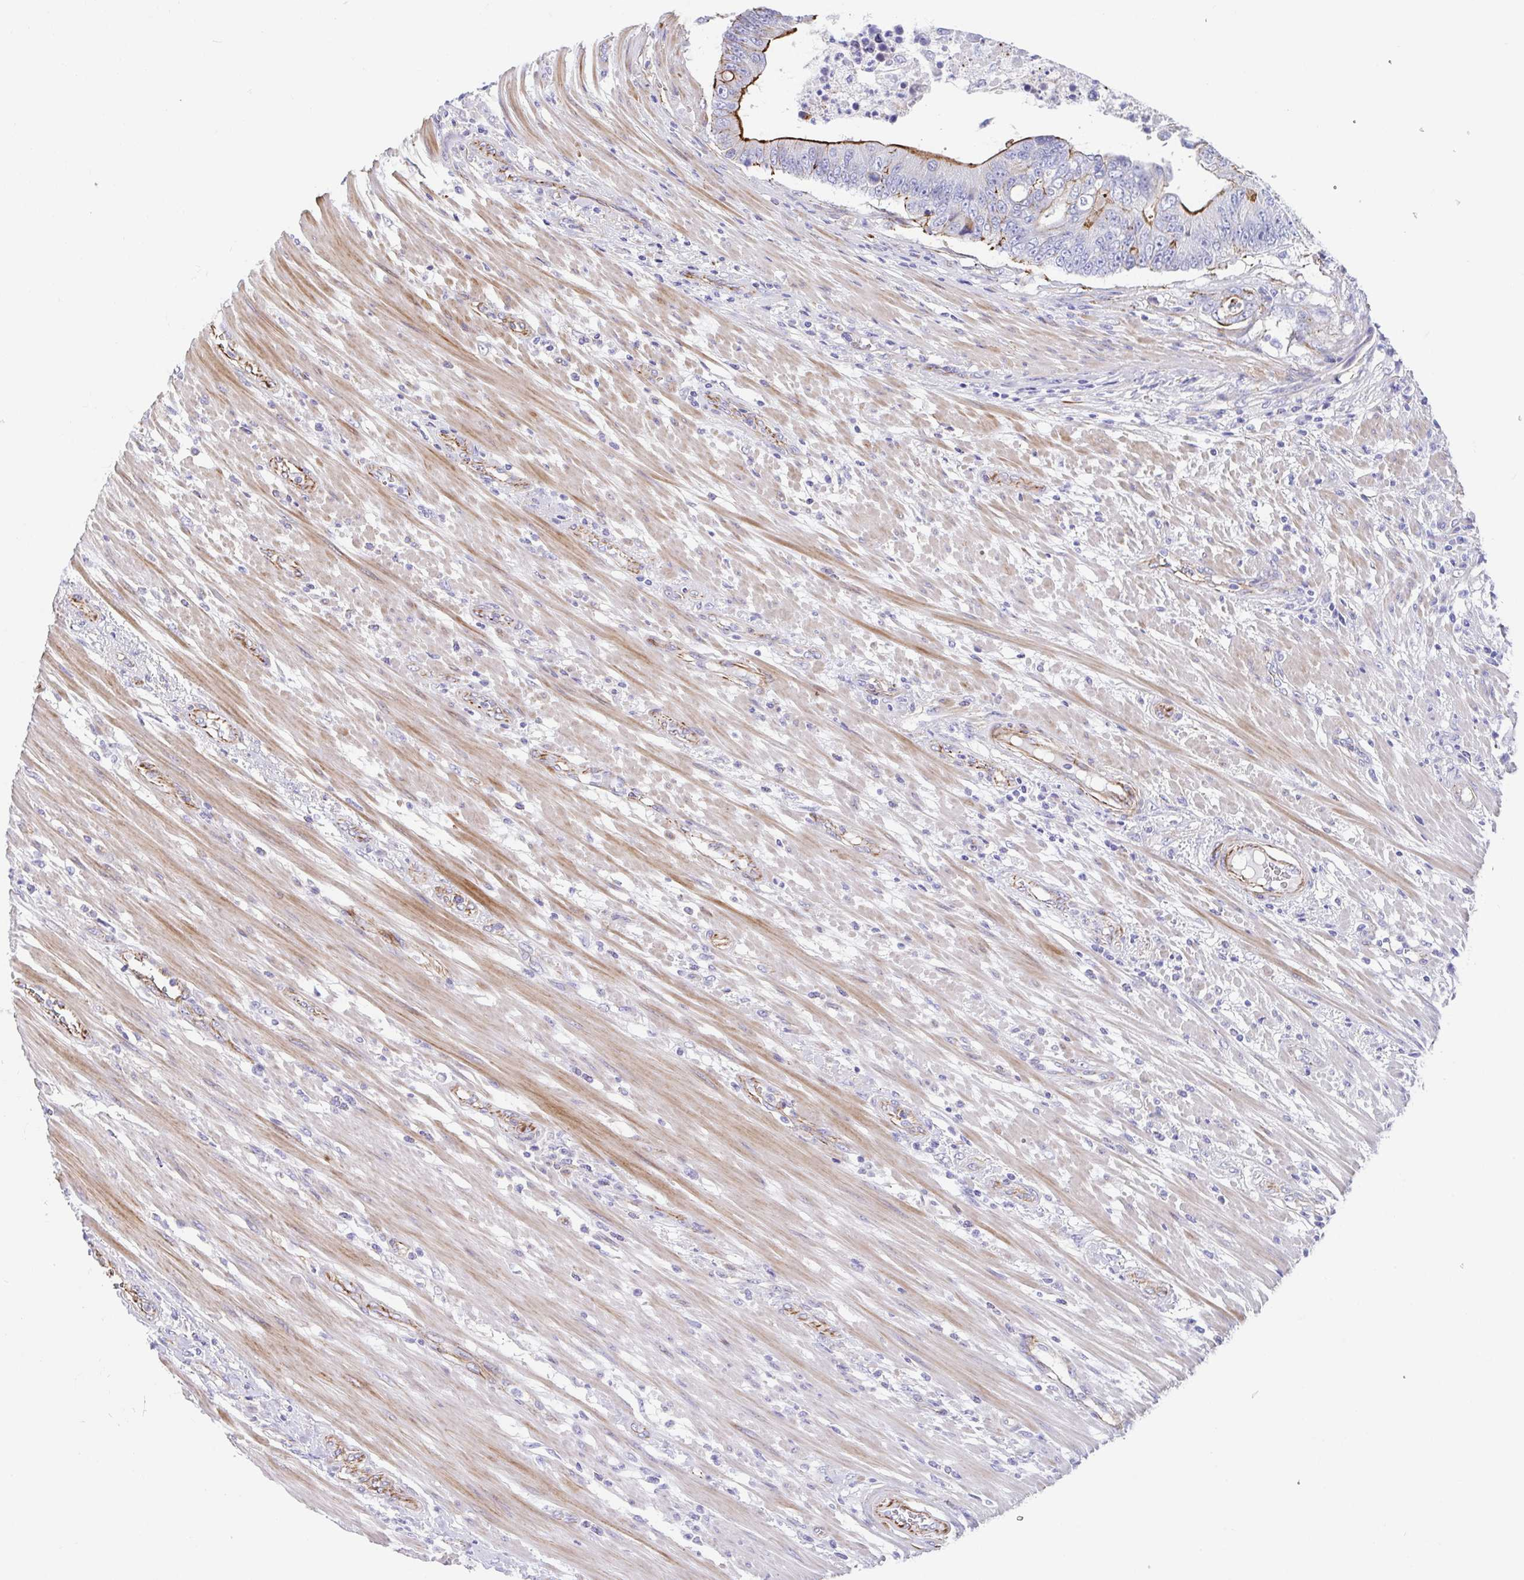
{"staining": {"intensity": "moderate", "quantity": "25%-75%", "location": "cytoplasmic/membranous"}, "tissue": "colorectal cancer", "cell_type": "Tumor cells", "image_type": "cancer", "snomed": [{"axis": "morphology", "description": "Adenocarcinoma, NOS"}, {"axis": "topography", "description": "Colon"}], "caption": "Protein expression analysis of human adenocarcinoma (colorectal) reveals moderate cytoplasmic/membranous positivity in approximately 25%-75% of tumor cells.", "gene": "TRAM2", "patient": {"sex": "female", "age": 48}}